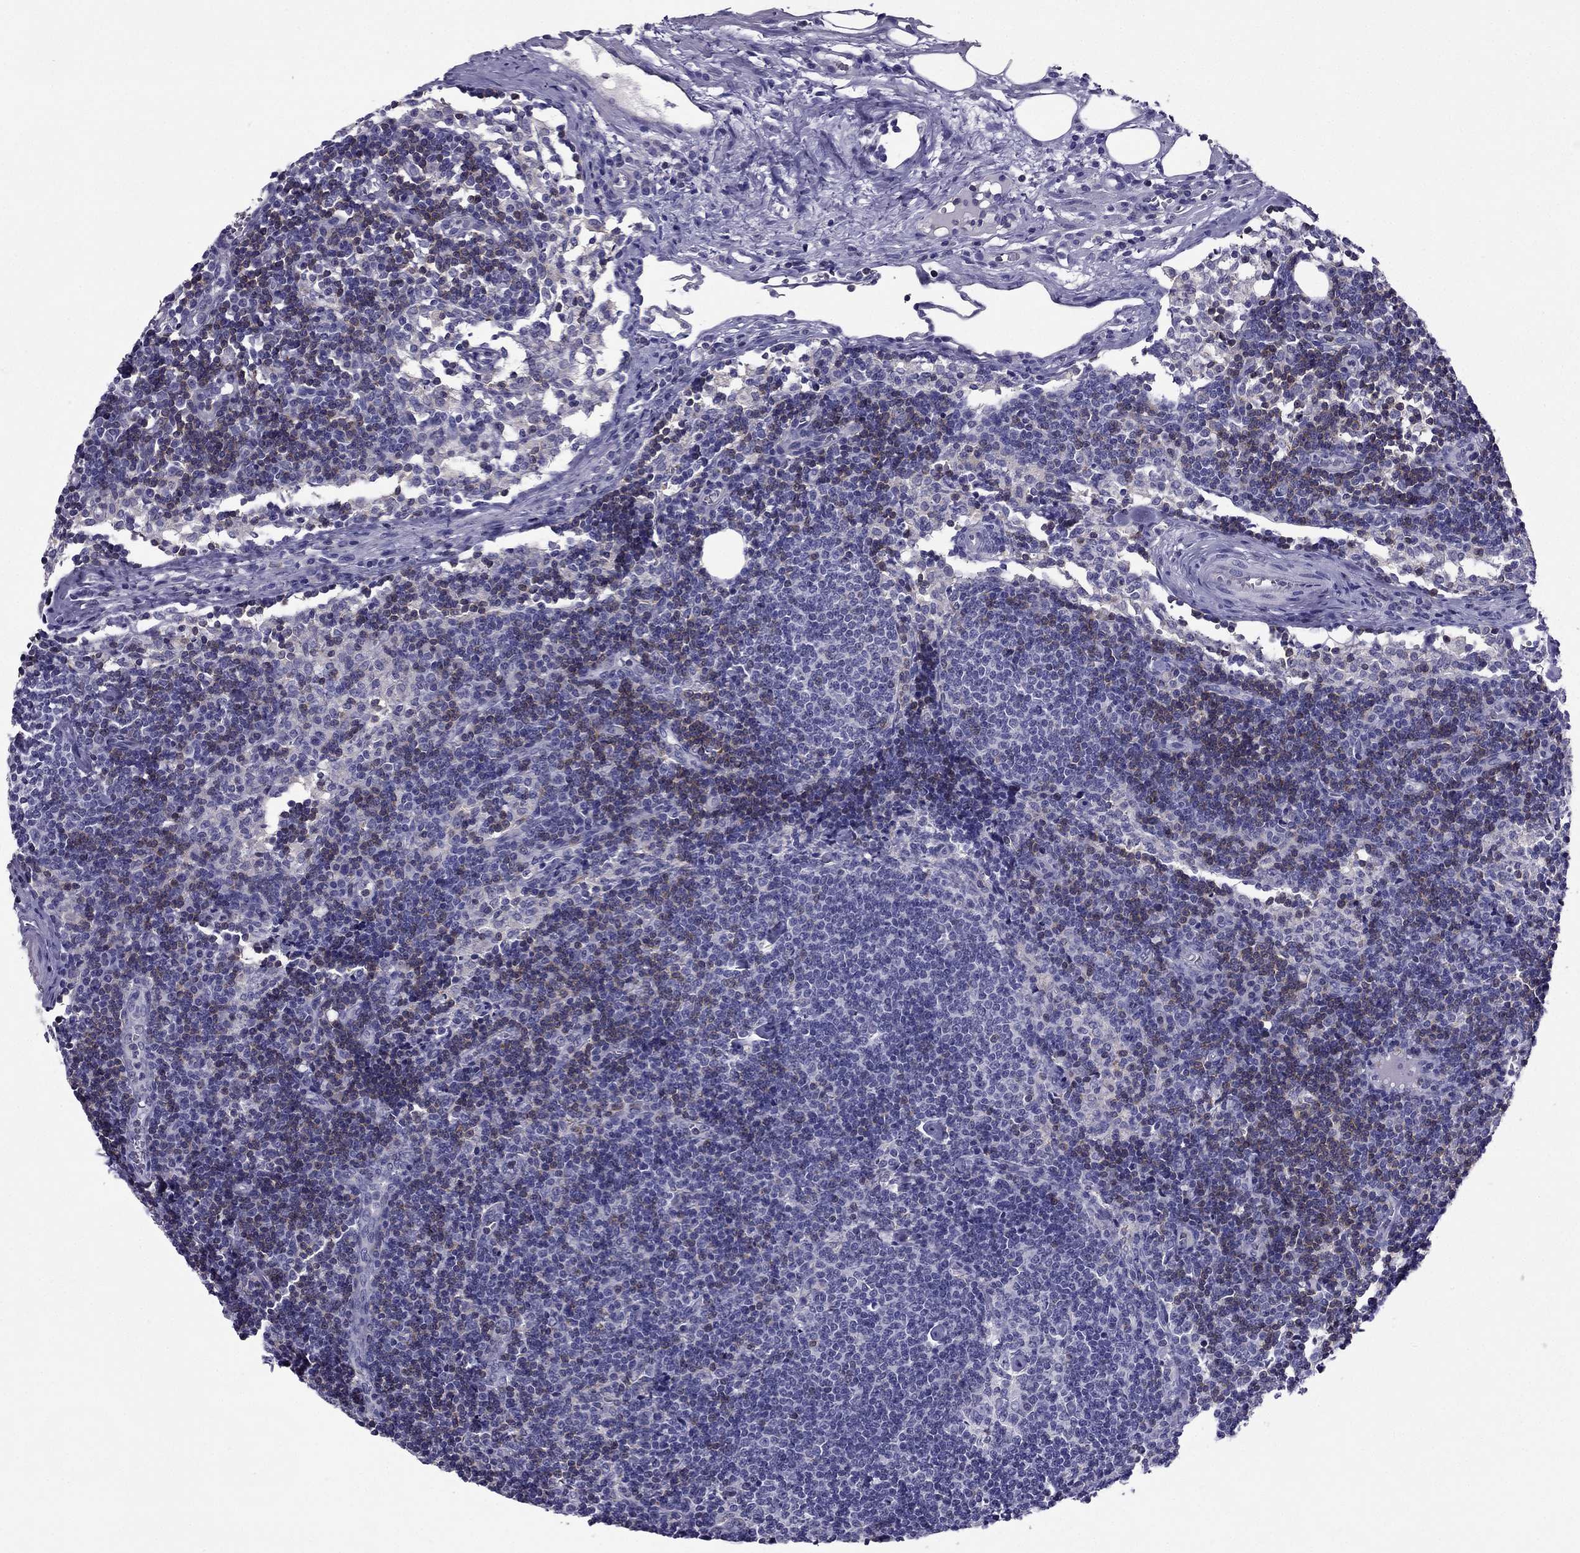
{"staining": {"intensity": "negative", "quantity": "none", "location": "none"}, "tissue": "lymph node", "cell_type": "Germinal center cells", "image_type": "normal", "snomed": [{"axis": "morphology", "description": "Normal tissue, NOS"}, {"axis": "topography", "description": "Lymph node"}], "caption": "An image of human lymph node is negative for staining in germinal center cells. (Stains: DAB (3,3'-diaminobenzidine) immunohistochemistry (IHC) with hematoxylin counter stain, Microscopy: brightfield microscopy at high magnification).", "gene": "AAK1", "patient": {"sex": "female", "age": 34}}